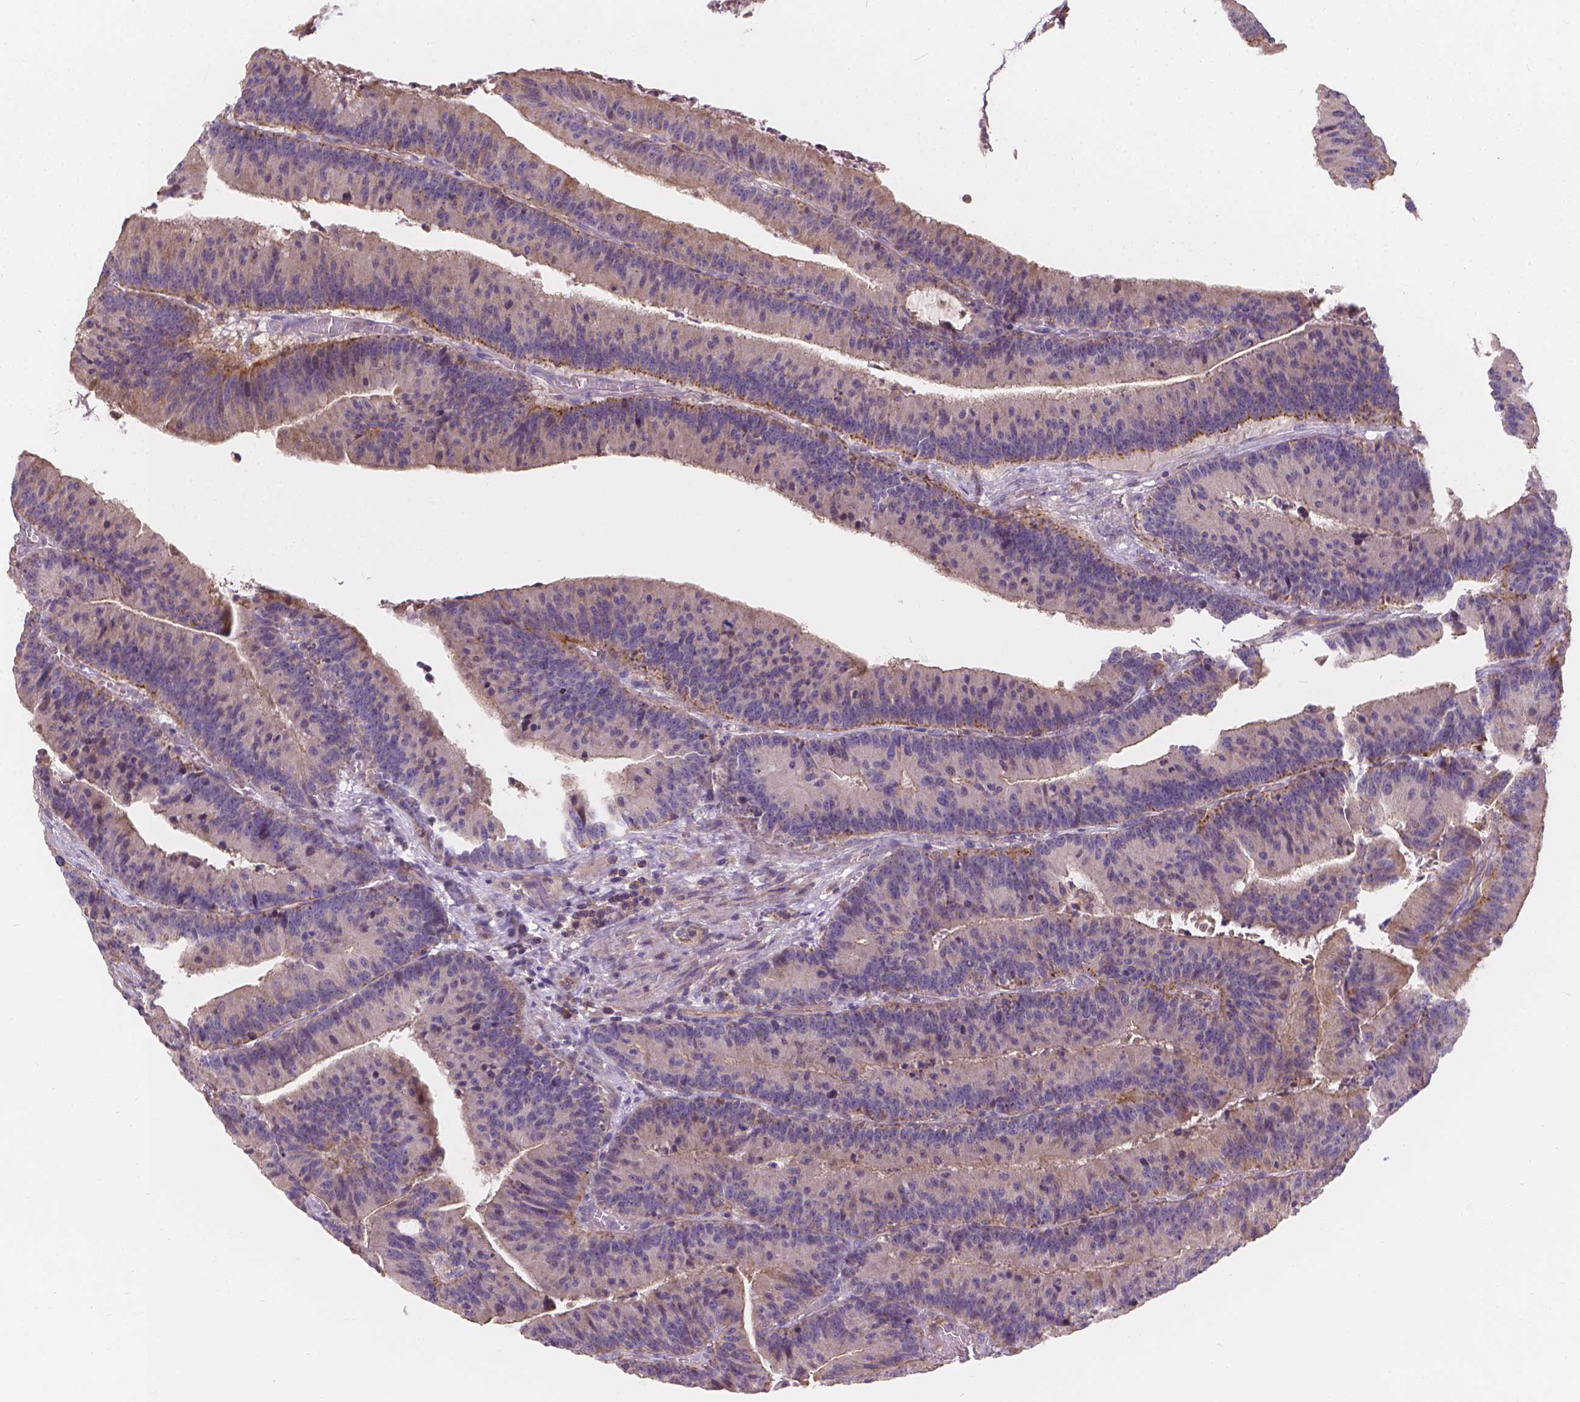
{"staining": {"intensity": "moderate", "quantity": "25%-75%", "location": "cytoplasmic/membranous"}, "tissue": "colorectal cancer", "cell_type": "Tumor cells", "image_type": "cancer", "snomed": [{"axis": "morphology", "description": "Adenocarcinoma, NOS"}, {"axis": "topography", "description": "Colon"}], "caption": "About 25%-75% of tumor cells in colorectal cancer (adenocarcinoma) show moderate cytoplasmic/membranous protein expression as visualized by brown immunohistochemical staining.", "gene": "CDK10", "patient": {"sex": "female", "age": 78}}